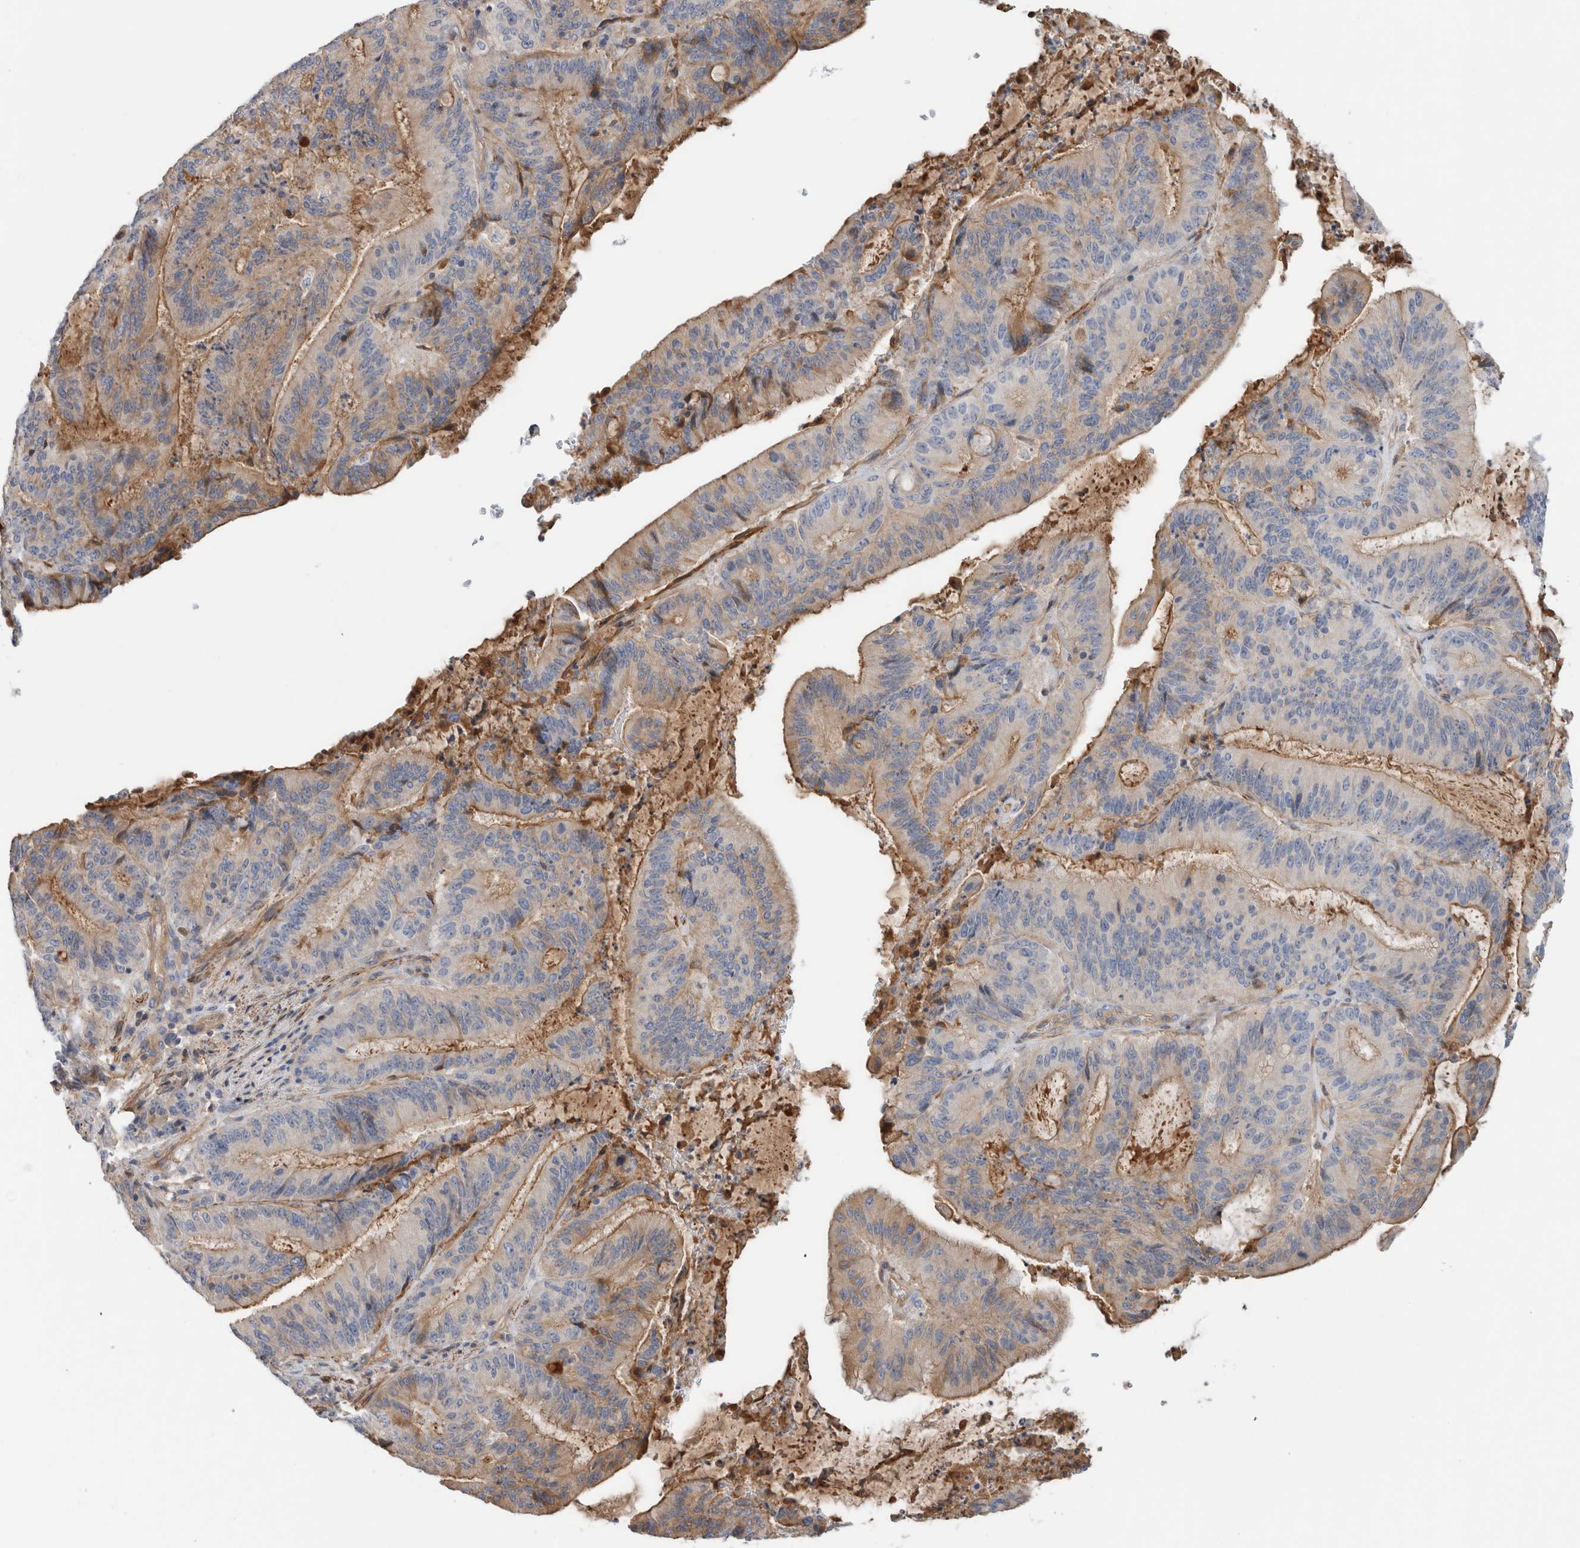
{"staining": {"intensity": "moderate", "quantity": "25%-75%", "location": "cytoplasmic/membranous"}, "tissue": "liver cancer", "cell_type": "Tumor cells", "image_type": "cancer", "snomed": [{"axis": "morphology", "description": "Normal tissue, NOS"}, {"axis": "morphology", "description": "Cholangiocarcinoma"}, {"axis": "topography", "description": "Liver"}, {"axis": "topography", "description": "Peripheral nerve tissue"}], "caption": "This photomicrograph exhibits immunohistochemistry (IHC) staining of human liver cholangiocarcinoma, with medium moderate cytoplasmic/membranous positivity in about 25%-75% of tumor cells.", "gene": "CFI", "patient": {"sex": "female", "age": 73}}